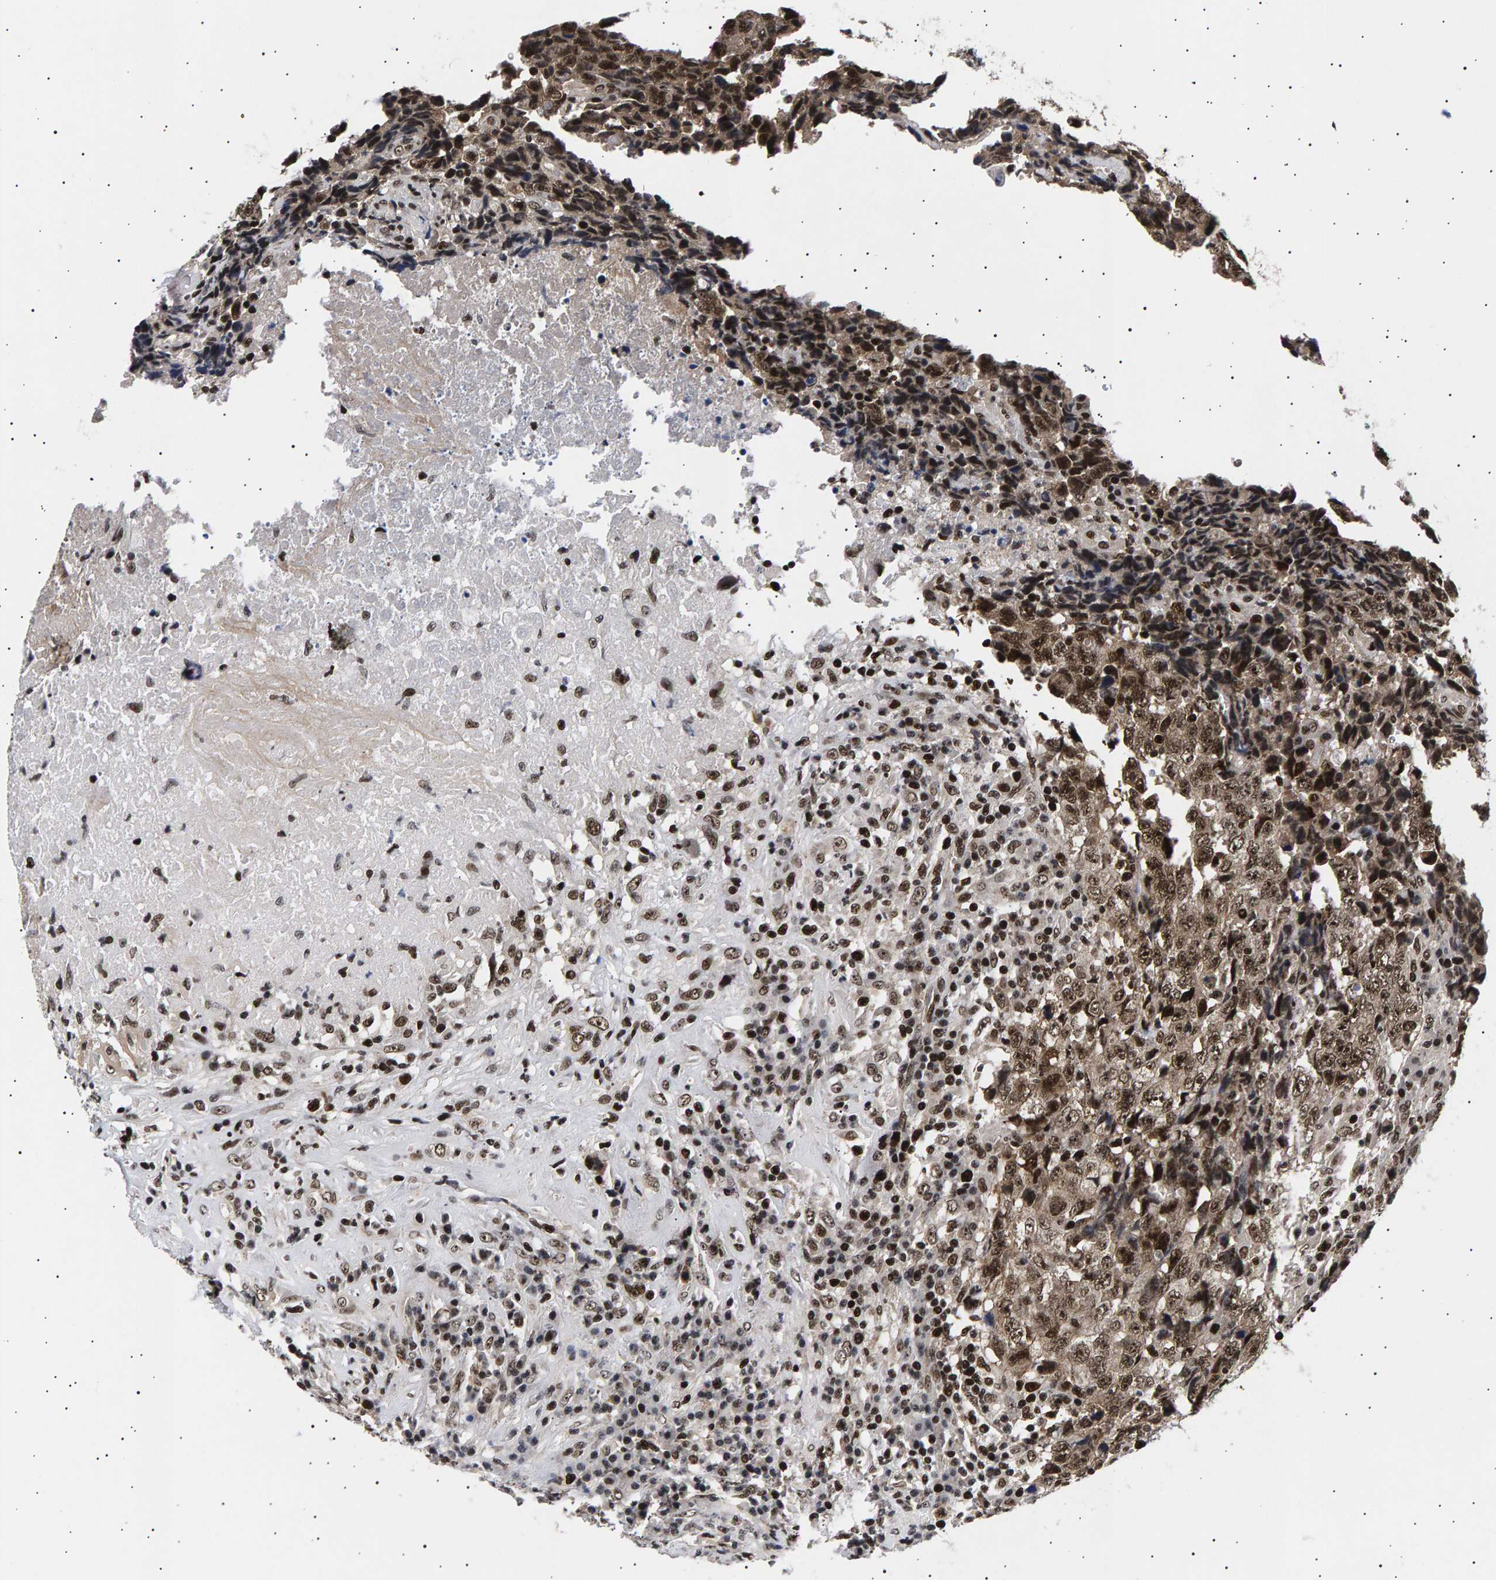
{"staining": {"intensity": "strong", "quantity": ">75%", "location": "nuclear"}, "tissue": "testis cancer", "cell_type": "Tumor cells", "image_type": "cancer", "snomed": [{"axis": "morphology", "description": "Necrosis, NOS"}, {"axis": "morphology", "description": "Carcinoma, Embryonal, NOS"}, {"axis": "topography", "description": "Testis"}], "caption": "Protein analysis of testis cancer (embryonal carcinoma) tissue demonstrates strong nuclear positivity in about >75% of tumor cells. The staining was performed using DAB to visualize the protein expression in brown, while the nuclei were stained in blue with hematoxylin (Magnification: 20x).", "gene": "ANKRD40", "patient": {"sex": "male", "age": 19}}